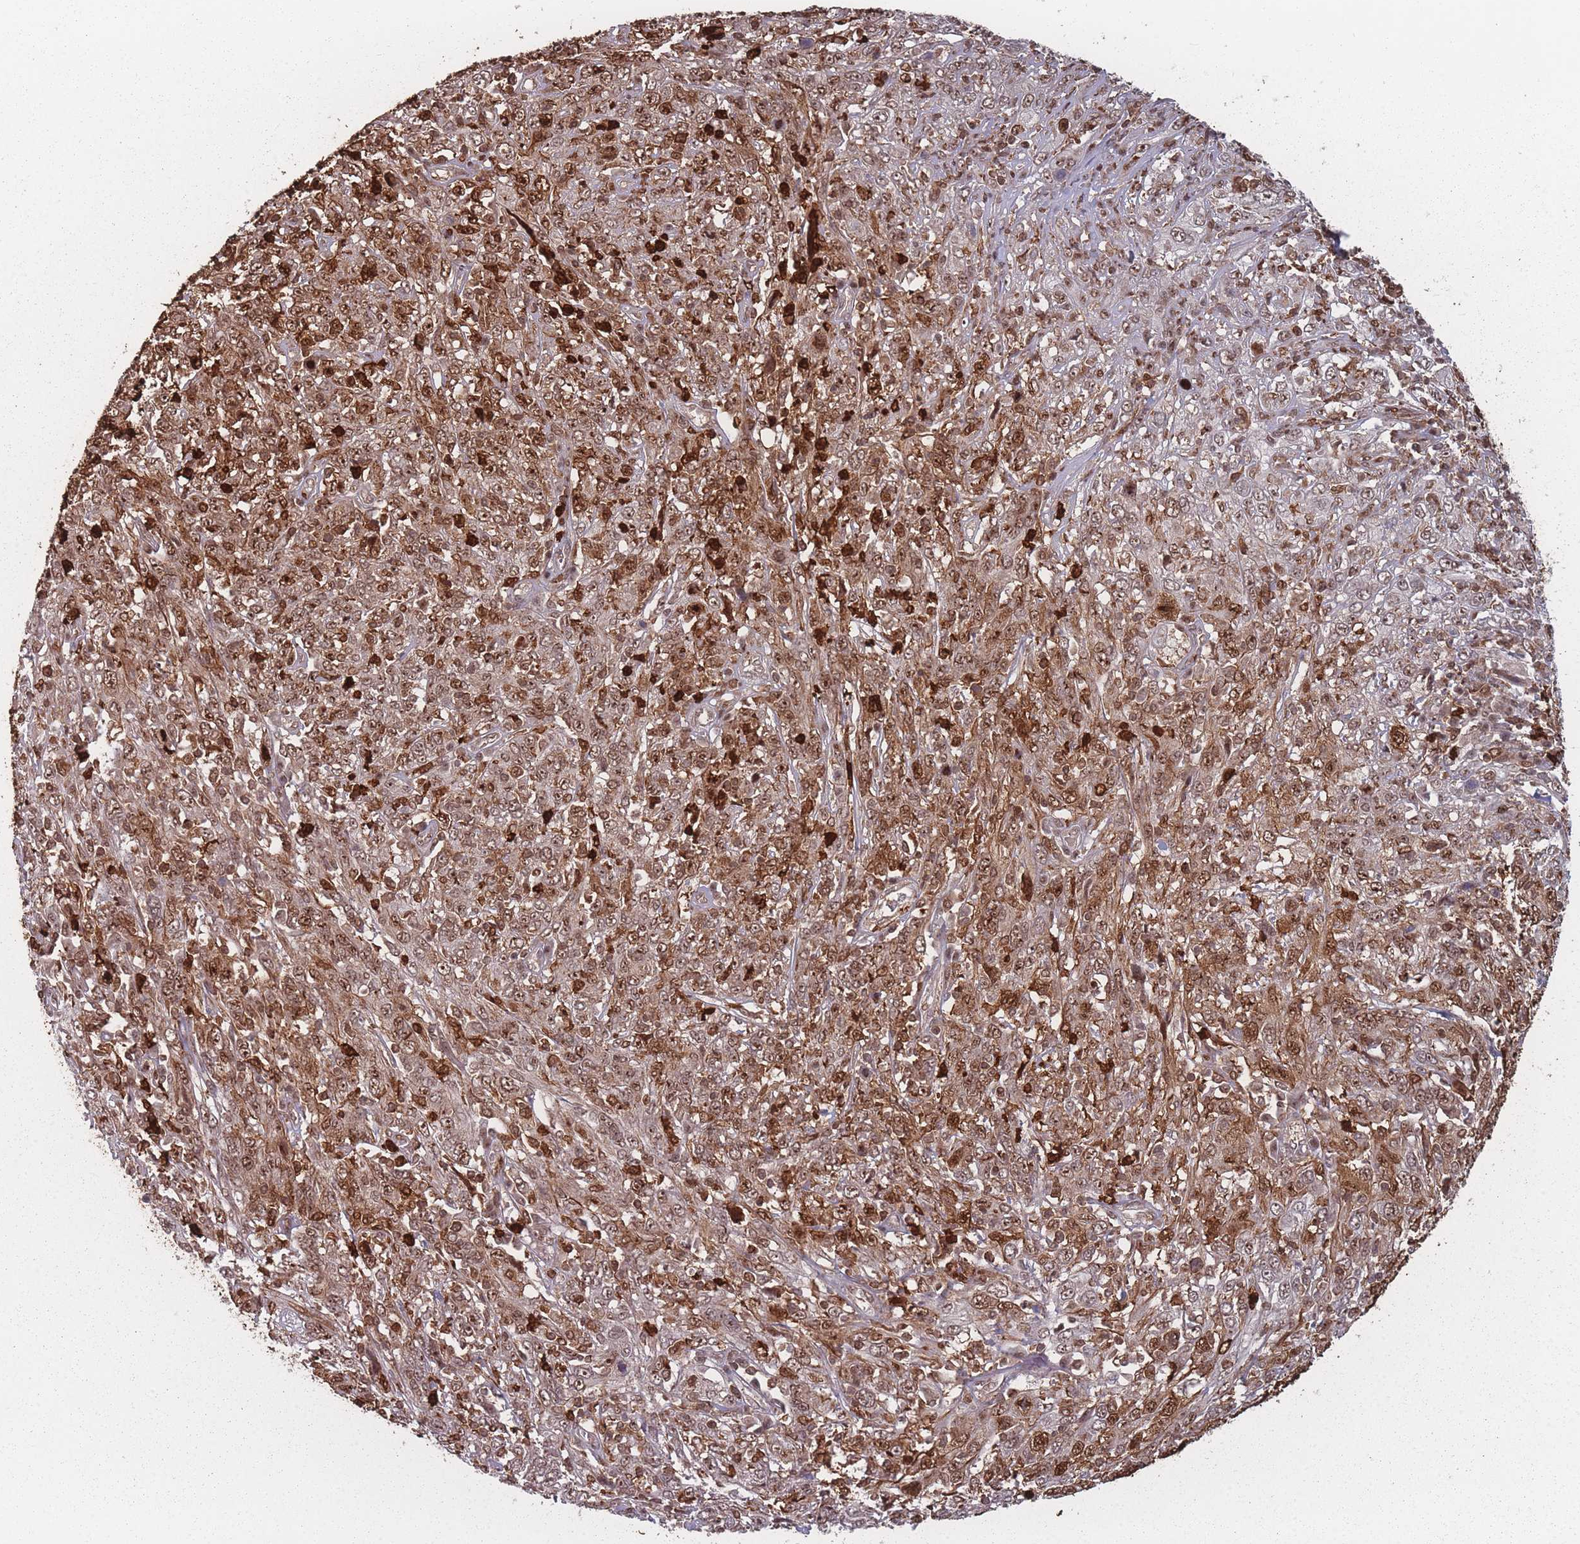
{"staining": {"intensity": "moderate", "quantity": ">75%", "location": "cytoplasmic/membranous,nuclear"}, "tissue": "cervical cancer", "cell_type": "Tumor cells", "image_type": "cancer", "snomed": [{"axis": "morphology", "description": "Squamous cell carcinoma, NOS"}, {"axis": "topography", "description": "Cervix"}], "caption": "A medium amount of moderate cytoplasmic/membranous and nuclear expression is present in about >75% of tumor cells in cervical squamous cell carcinoma tissue. (Stains: DAB in brown, nuclei in blue, Microscopy: brightfield microscopy at high magnification).", "gene": "WDR55", "patient": {"sex": "female", "age": 46}}